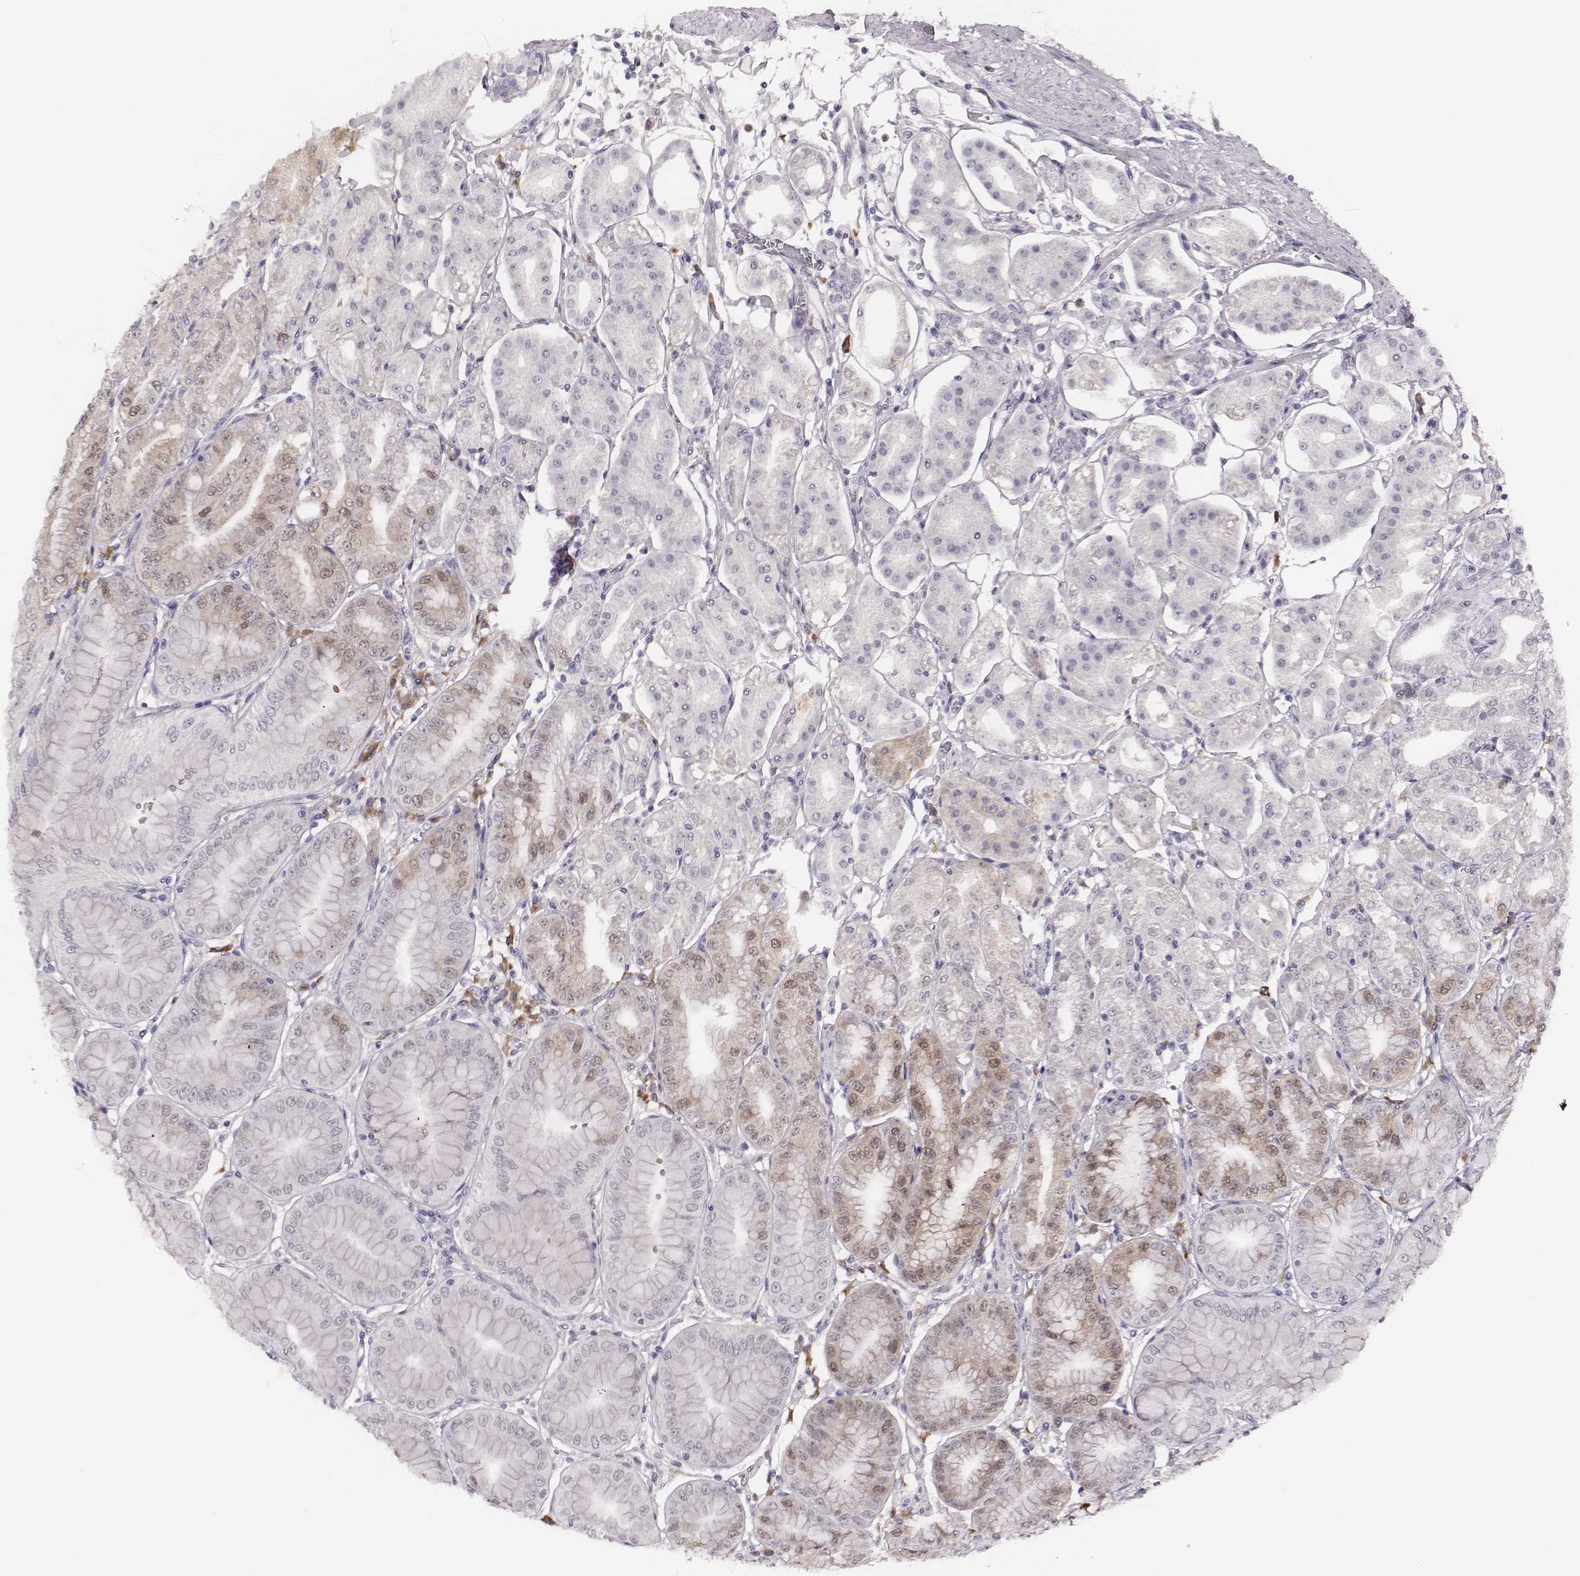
{"staining": {"intensity": "weak", "quantity": "<25%", "location": "cytoplasmic/membranous,nuclear"}, "tissue": "stomach", "cell_type": "Glandular cells", "image_type": "normal", "snomed": [{"axis": "morphology", "description": "Normal tissue, NOS"}, {"axis": "topography", "description": "Stomach, lower"}], "caption": "Benign stomach was stained to show a protein in brown. There is no significant expression in glandular cells. (Brightfield microscopy of DAB immunohistochemistry at high magnification).", "gene": "PBK", "patient": {"sex": "male", "age": 71}}